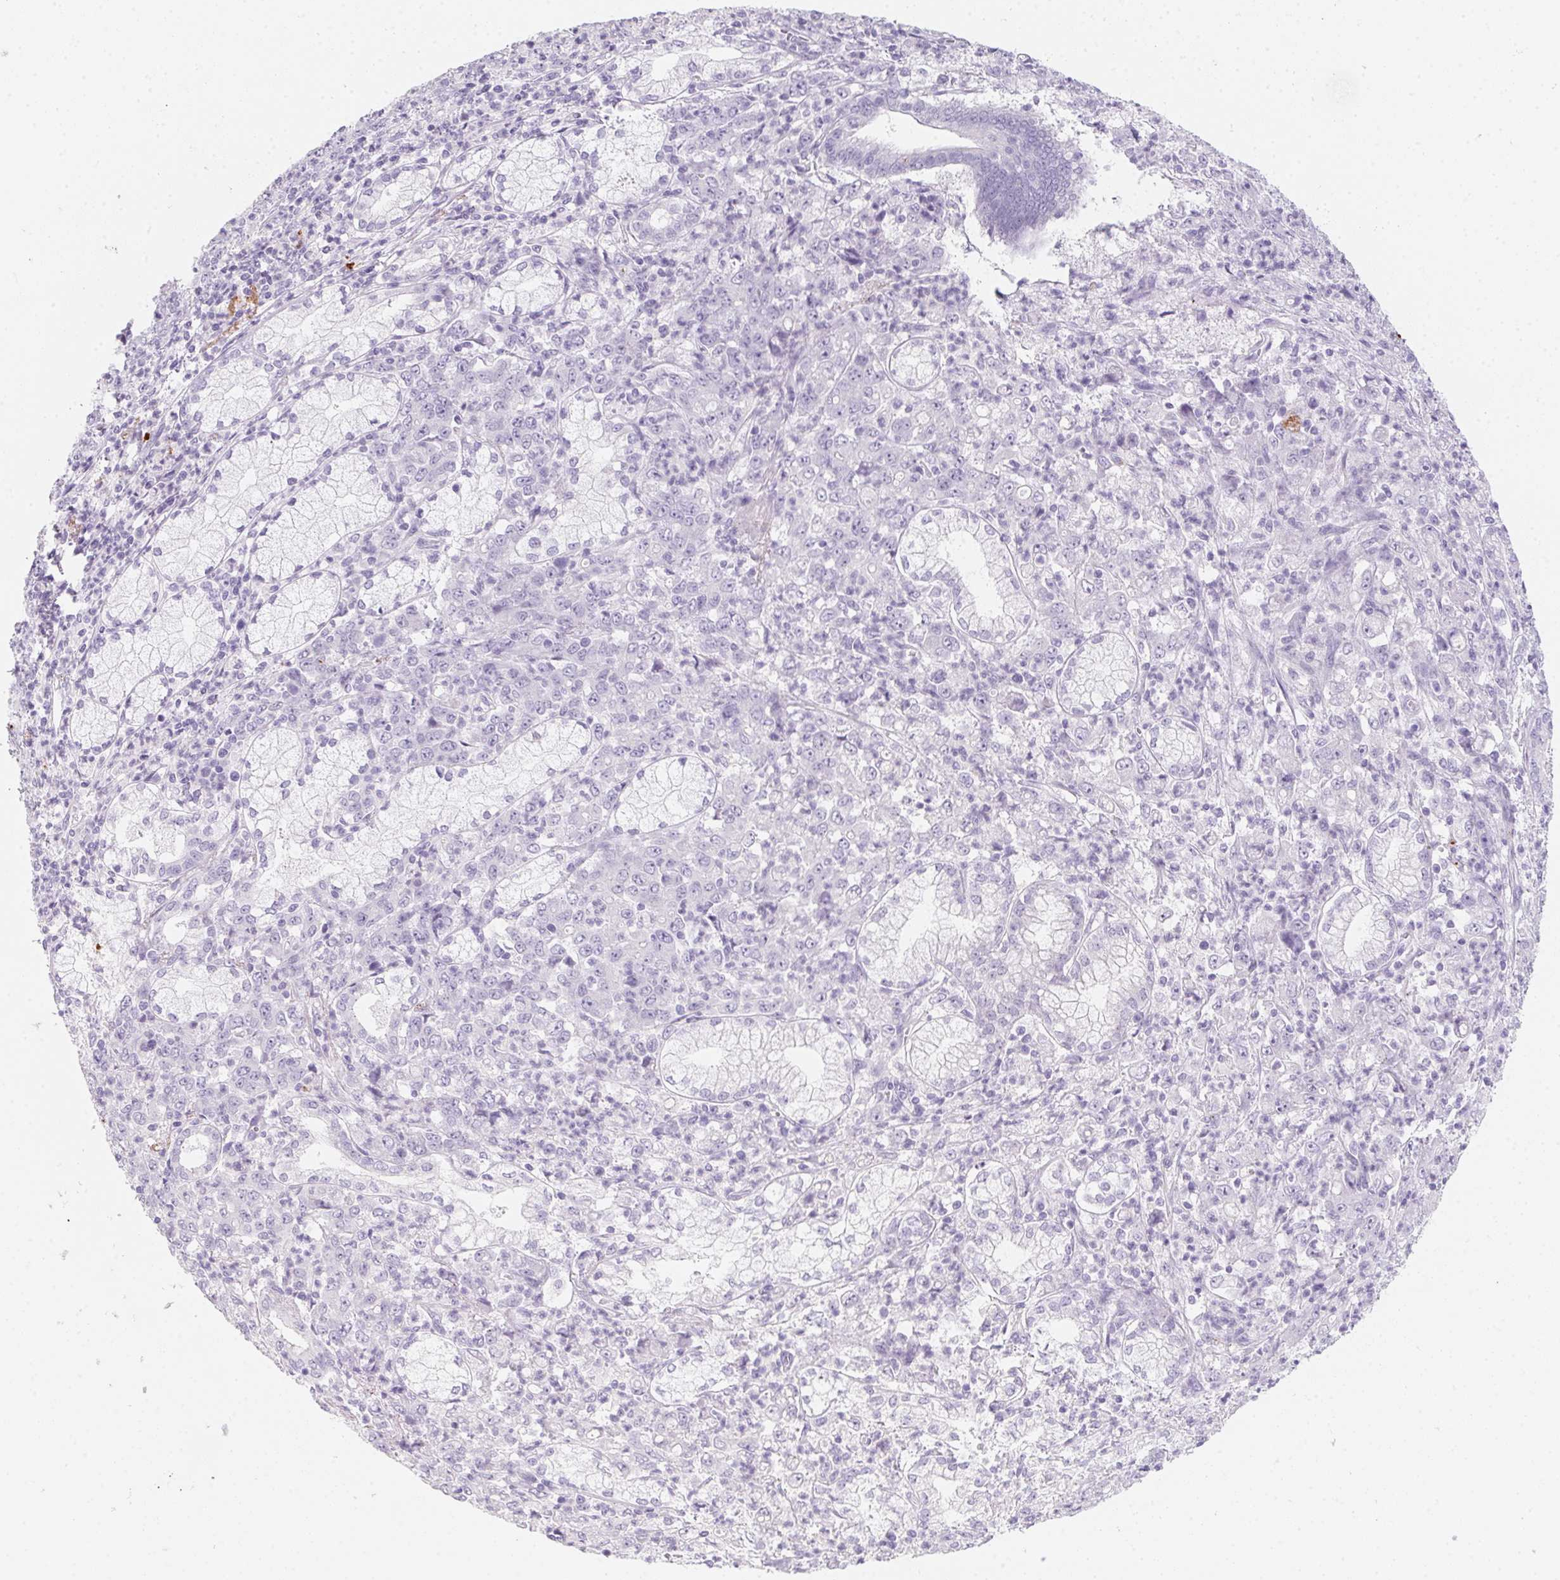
{"staining": {"intensity": "negative", "quantity": "none", "location": "none"}, "tissue": "stomach cancer", "cell_type": "Tumor cells", "image_type": "cancer", "snomed": [{"axis": "morphology", "description": "Adenocarcinoma, NOS"}, {"axis": "topography", "description": "Stomach, lower"}], "caption": "The IHC photomicrograph has no significant positivity in tumor cells of stomach cancer (adenocarcinoma) tissue.", "gene": "MYL4", "patient": {"sex": "female", "age": 71}}